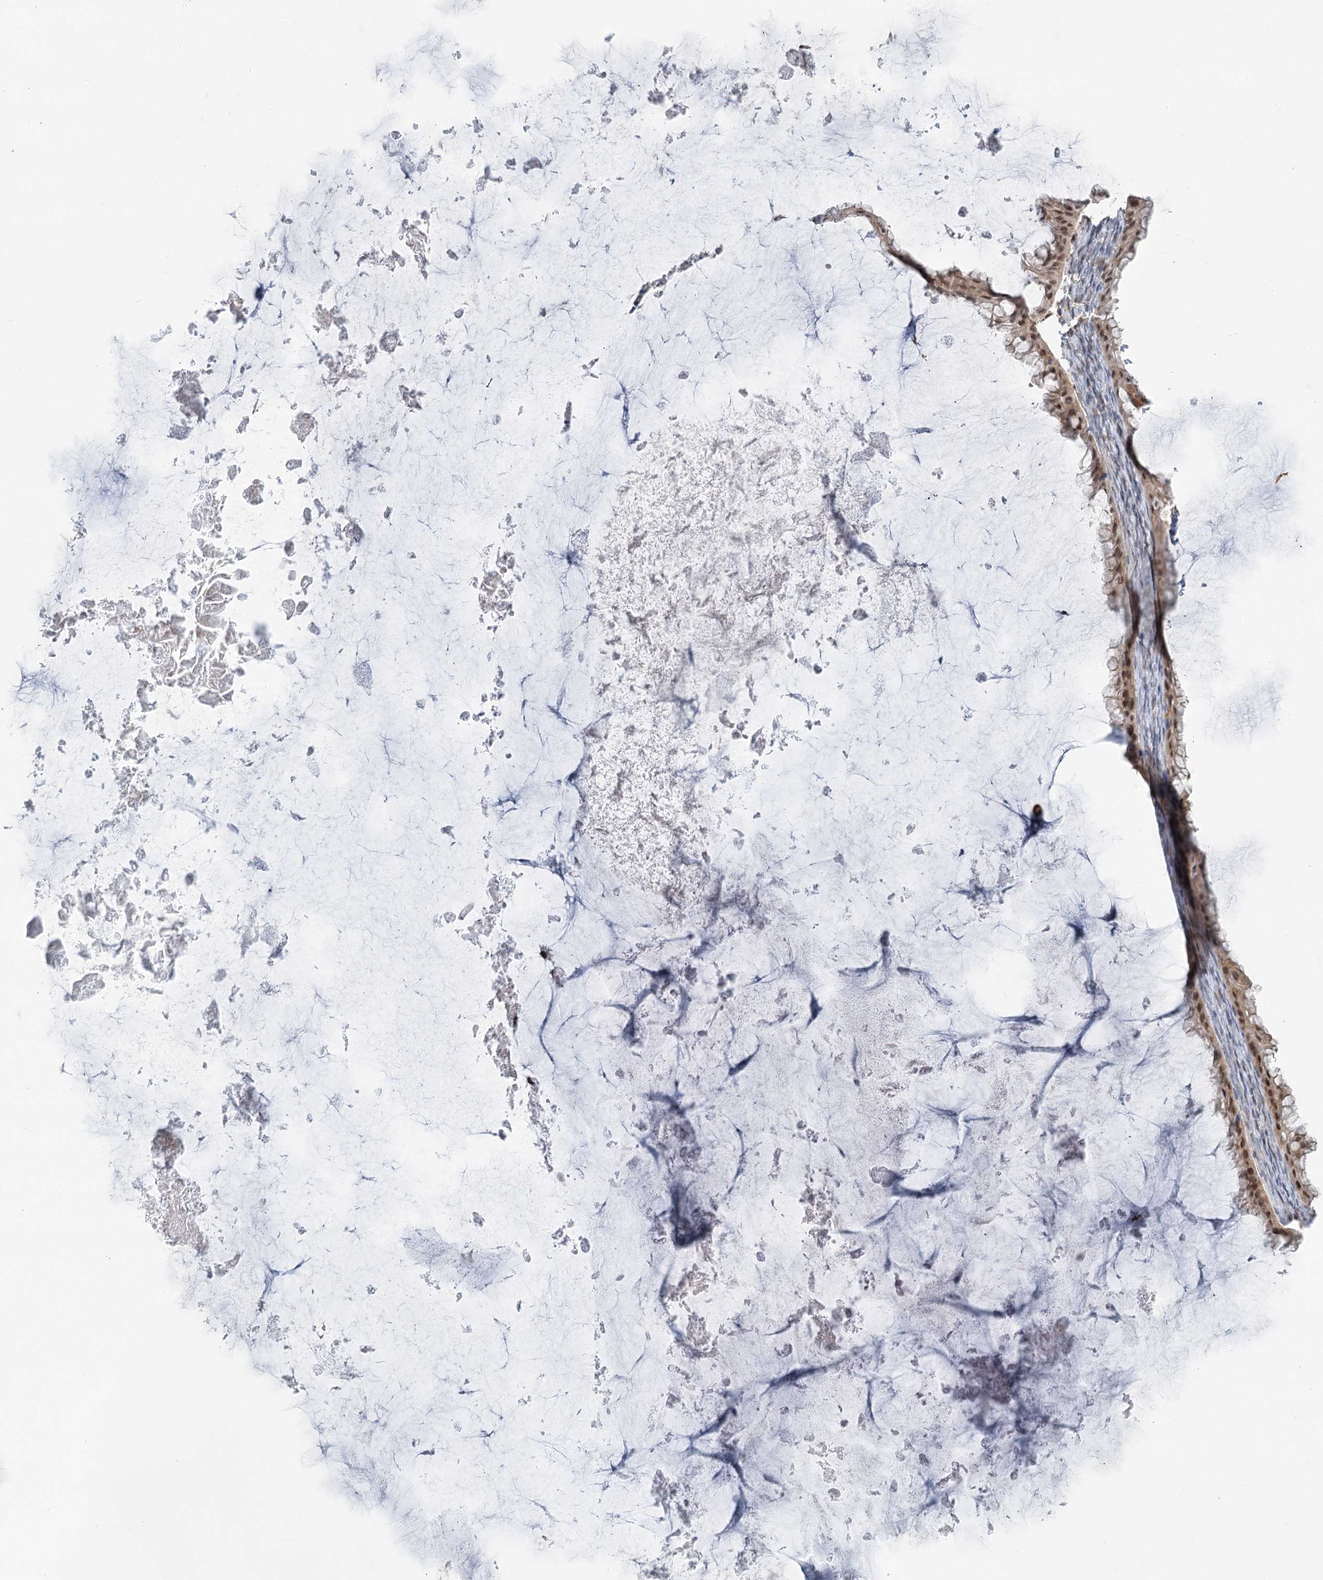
{"staining": {"intensity": "moderate", "quantity": ">75%", "location": "nuclear"}, "tissue": "ovarian cancer", "cell_type": "Tumor cells", "image_type": "cancer", "snomed": [{"axis": "morphology", "description": "Cystadenocarcinoma, mucinous, NOS"}, {"axis": "topography", "description": "Ovary"}], "caption": "This is a photomicrograph of immunohistochemistry (IHC) staining of ovarian mucinous cystadenocarcinoma, which shows moderate staining in the nuclear of tumor cells.", "gene": "PDS5A", "patient": {"sex": "female", "age": 61}}